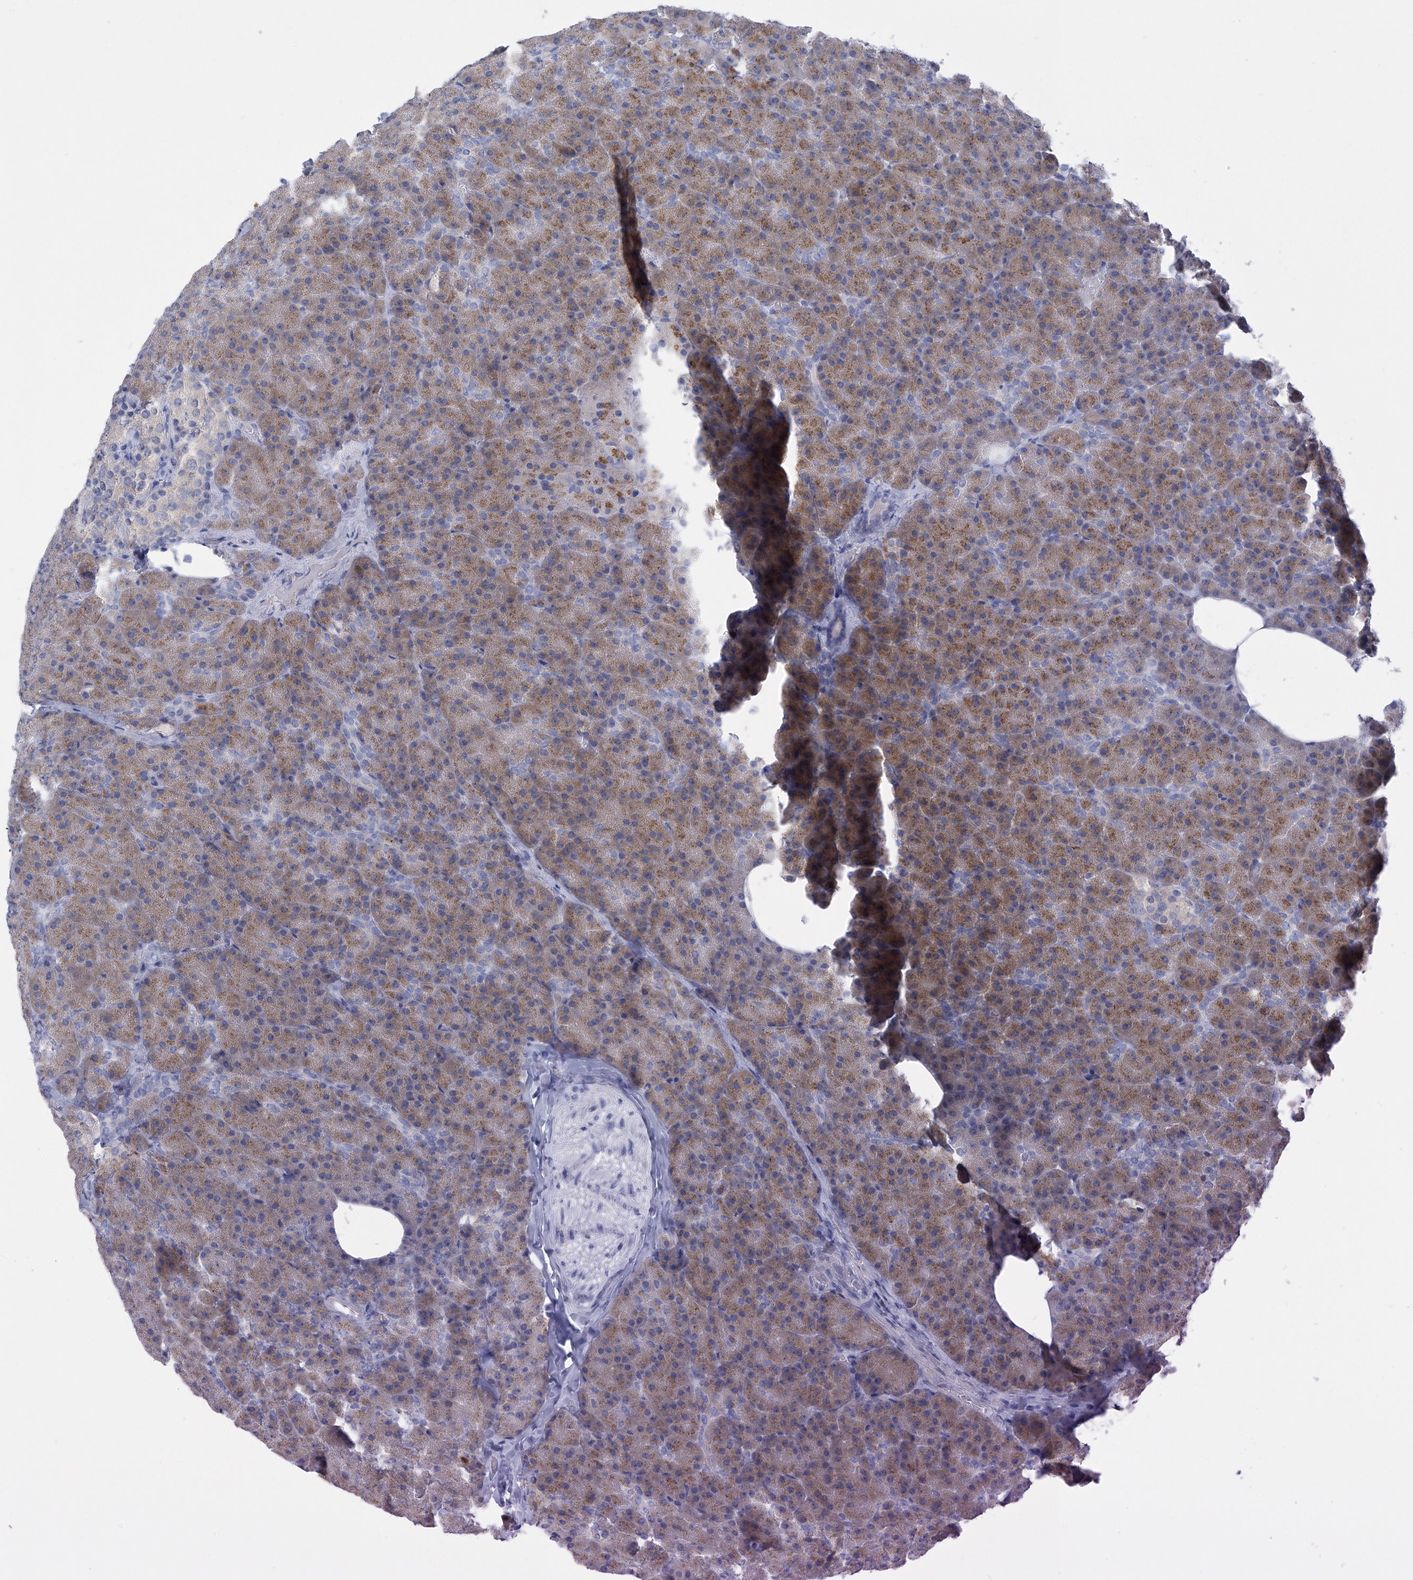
{"staining": {"intensity": "moderate", "quantity": ">75%", "location": "cytoplasmic/membranous"}, "tissue": "pancreas", "cell_type": "Exocrine glandular cells", "image_type": "normal", "snomed": [{"axis": "morphology", "description": "Normal tissue, NOS"}, {"axis": "morphology", "description": "Carcinoid, malignant, NOS"}, {"axis": "topography", "description": "Pancreas"}], "caption": "A photomicrograph of human pancreas stained for a protein reveals moderate cytoplasmic/membranous brown staining in exocrine glandular cells. The protein is shown in brown color, while the nuclei are stained blue.", "gene": "SLCO4A1", "patient": {"sex": "female", "age": 35}}